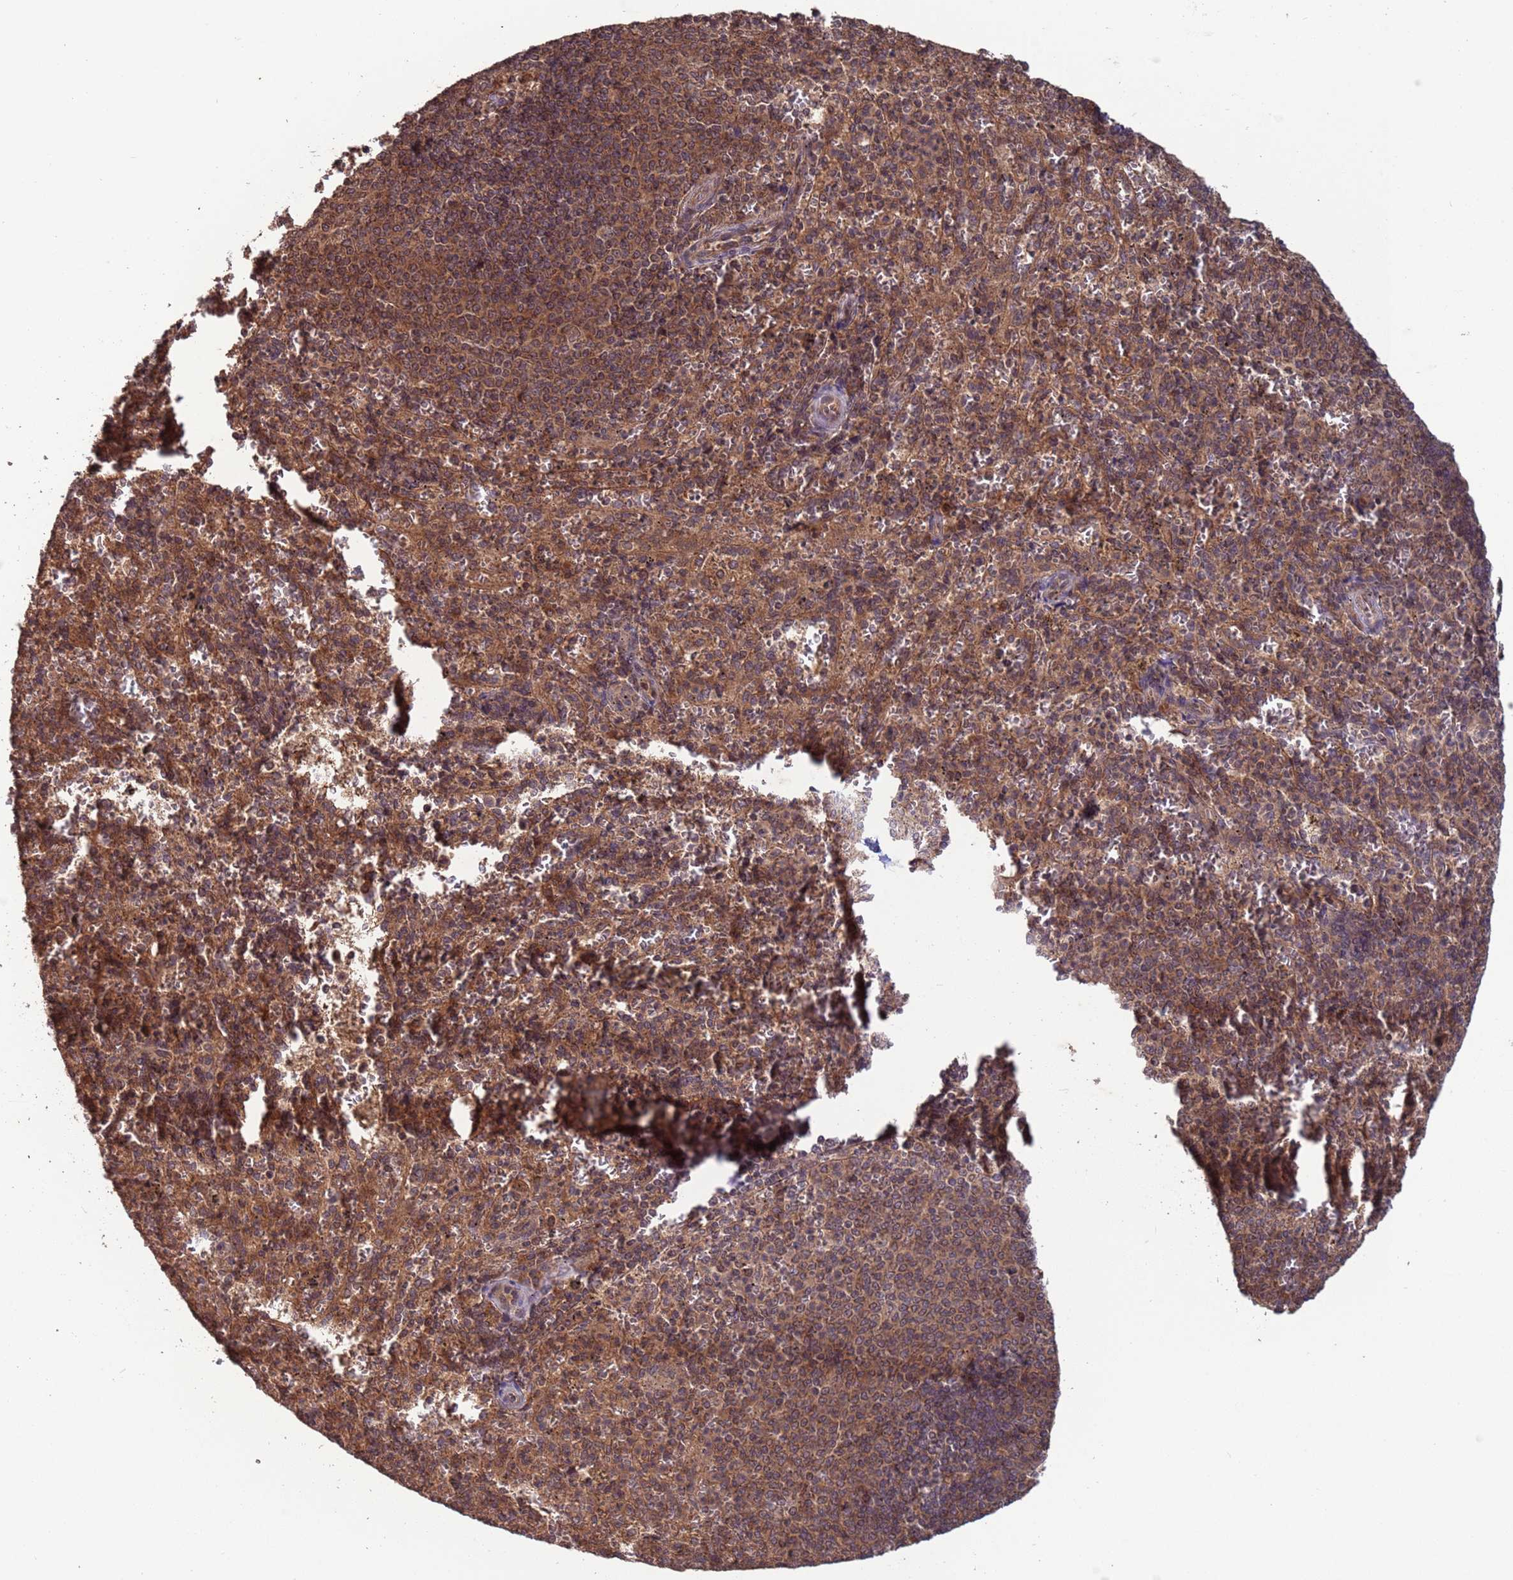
{"staining": {"intensity": "moderate", "quantity": "25%-75%", "location": "cytoplasmic/membranous"}, "tissue": "spleen", "cell_type": "Cells in red pulp", "image_type": "normal", "snomed": [{"axis": "morphology", "description": "Normal tissue, NOS"}, {"axis": "topography", "description": "Spleen"}], "caption": "The histopathology image demonstrates a brown stain indicating the presence of a protein in the cytoplasmic/membranous of cells in red pulp in spleen. Ihc stains the protein of interest in brown and the nuclei are stained blue.", "gene": "ERI1", "patient": {"sex": "female", "age": 21}}